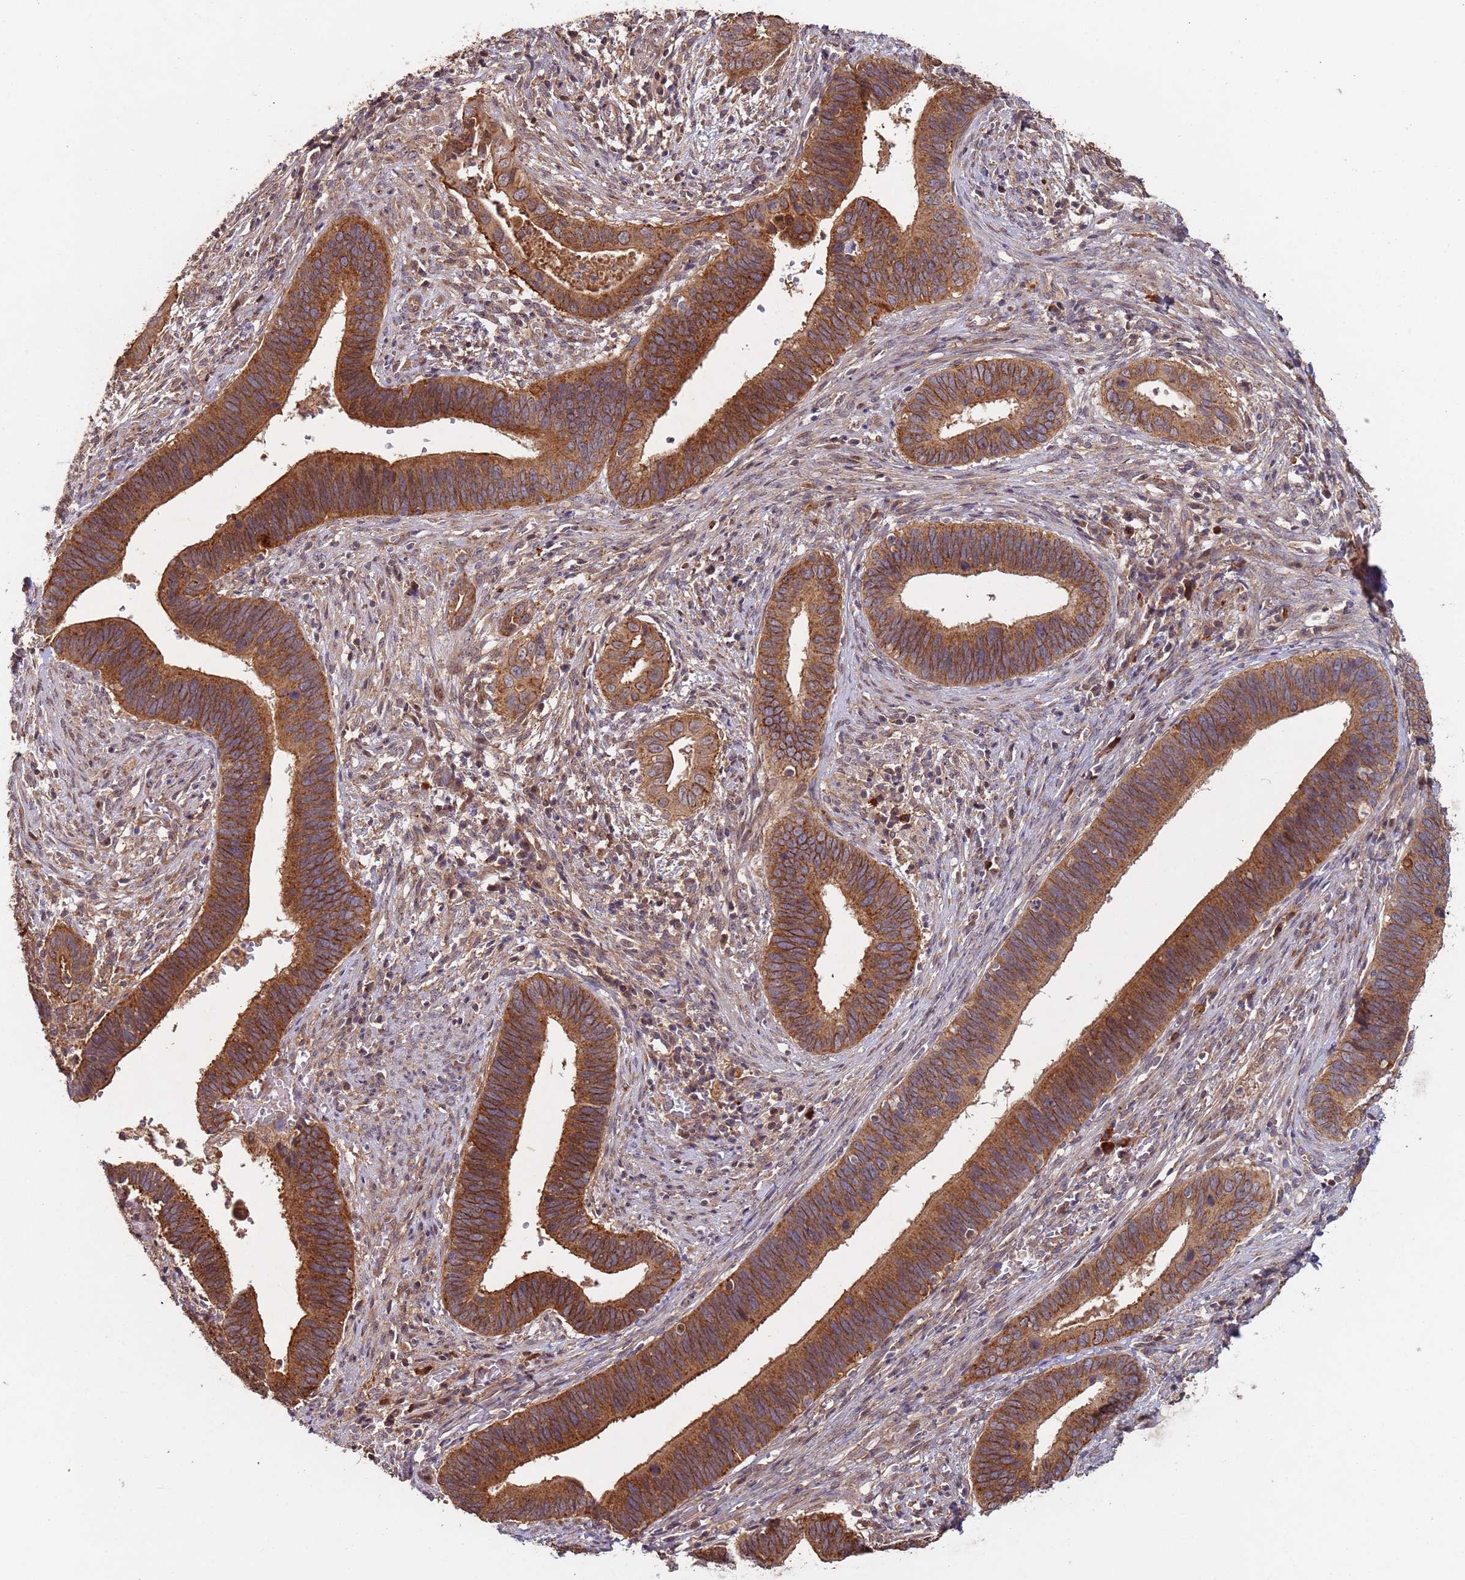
{"staining": {"intensity": "strong", "quantity": ">75%", "location": "cytoplasmic/membranous"}, "tissue": "cervical cancer", "cell_type": "Tumor cells", "image_type": "cancer", "snomed": [{"axis": "morphology", "description": "Adenocarcinoma, NOS"}, {"axis": "topography", "description": "Cervix"}], "caption": "High-power microscopy captured an immunohistochemistry (IHC) image of cervical cancer (adenocarcinoma), revealing strong cytoplasmic/membranous positivity in about >75% of tumor cells.", "gene": "KANSL1L", "patient": {"sex": "female", "age": 42}}